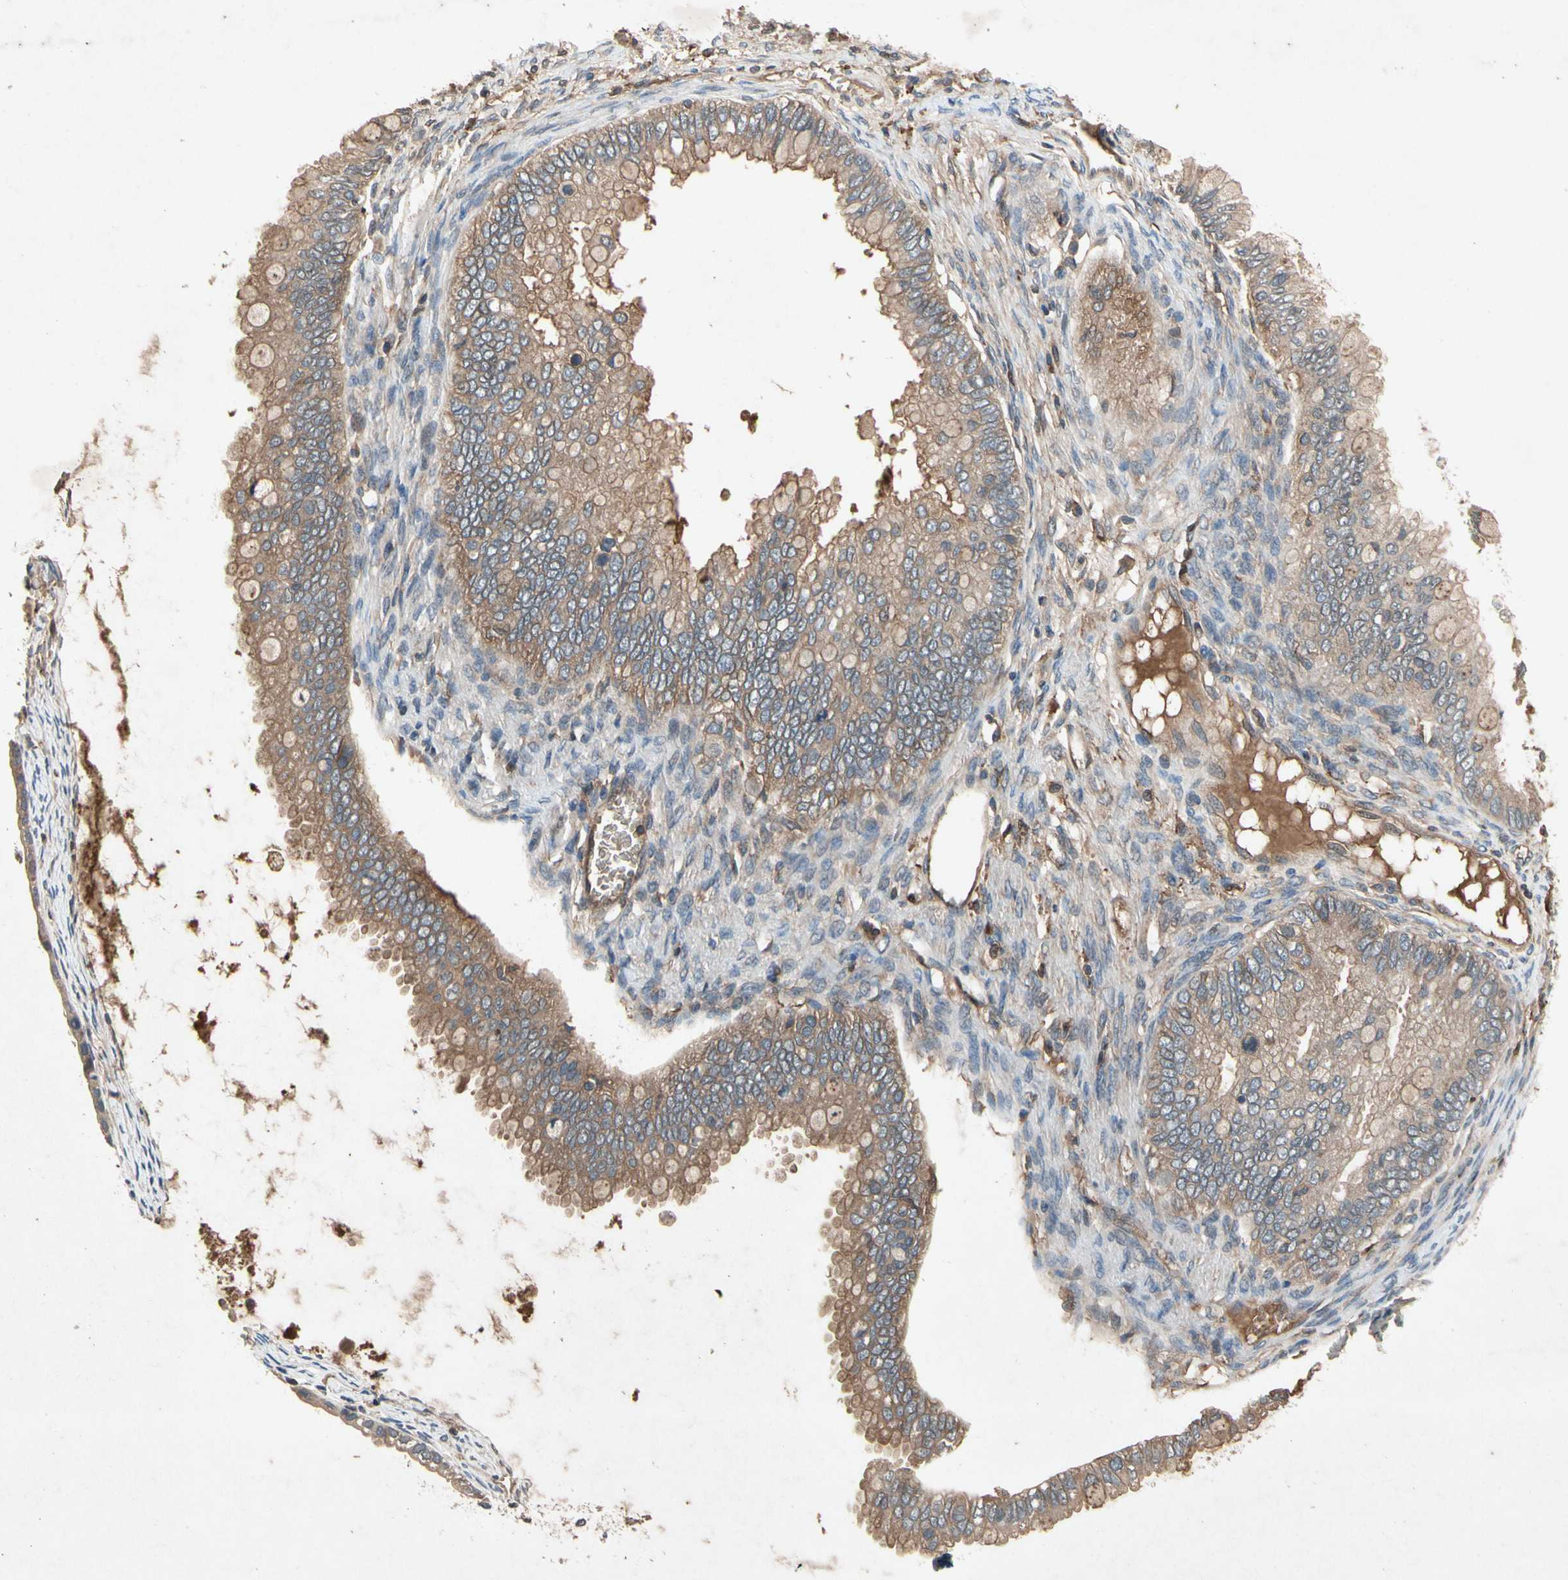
{"staining": {"intensity": "weak", "quantity": "25%-75%", "location": "cytoplasmic/membranous"}, "tissue": "ovarian cancer", "cell_type": "Tumor cells", "image_type": "cancer", "snomed": [{"axis": "morphology", "description": "Cystadenocarcinoma, mucinous, NOS"}, {"axis": "topography", "description": "Ovary"}], "caption": "Brown immunohistochemical staining in ovarian mucinous cystadenocarcinoma exhibits weak cytoplasmic/membranous expression in about 25%-75% of tumor cells.", "gene": "IL1RL1", "patient": {"sex": "female", "age": 80}}